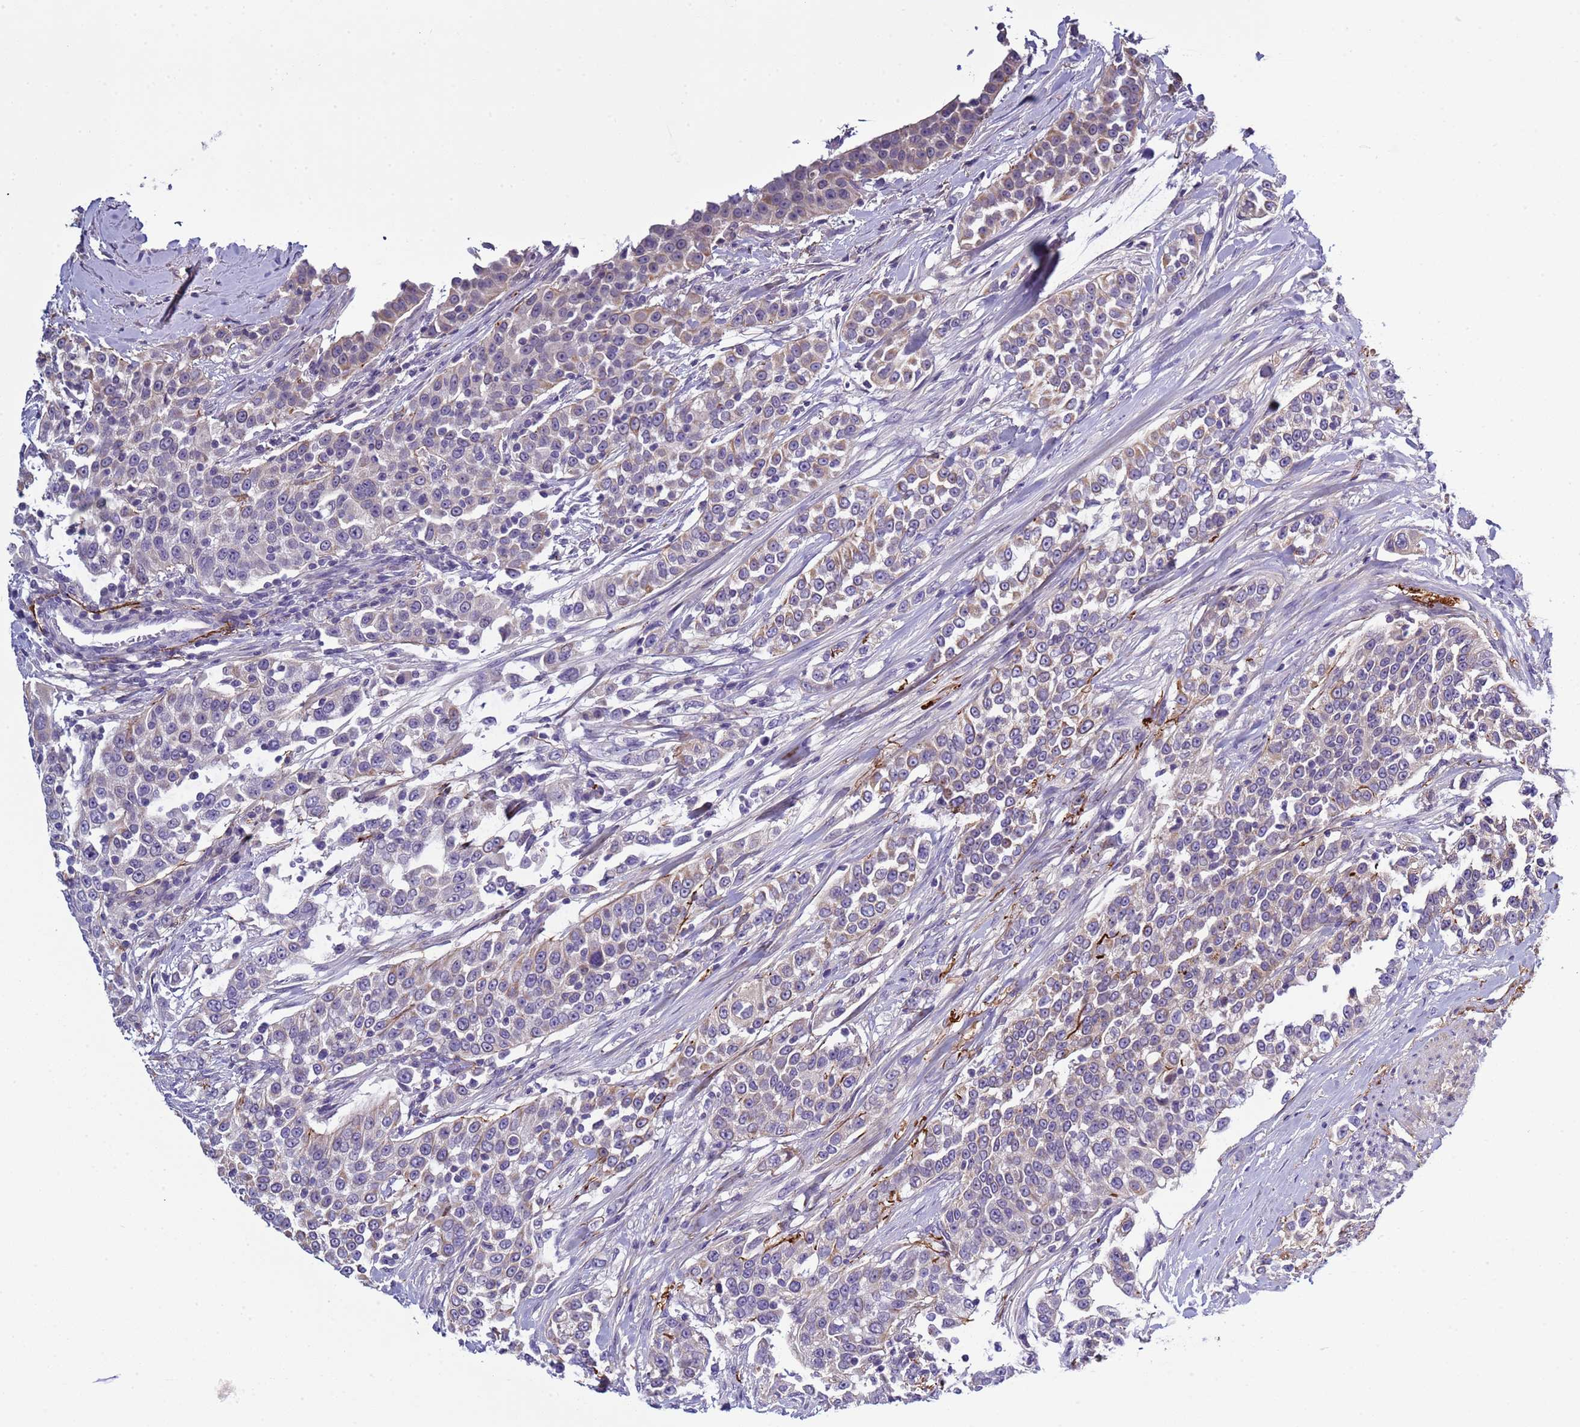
{"staining": {"intensity": "negative", "quantity": "none", "location": "none"}, "tissue": "urothelial cancer", "cell_type": "Tumor cells", "image_type": "cancer", "snomed": [{"axis": "morphology", "description": "Urothelial carcinoma, High grade"}, {"axis": "topography", "description": "Urinary bladder"}], "caption": "Tumor cells show no significant protein expression in urothelial cancer. The staining is performed using DAB (3,3'-diaminobenzidine) brown chromogen with nuclei counter-stained in using hematoxylin.", "gene": "TRIM51", "patient": {"sex": "female", "age": 80}}